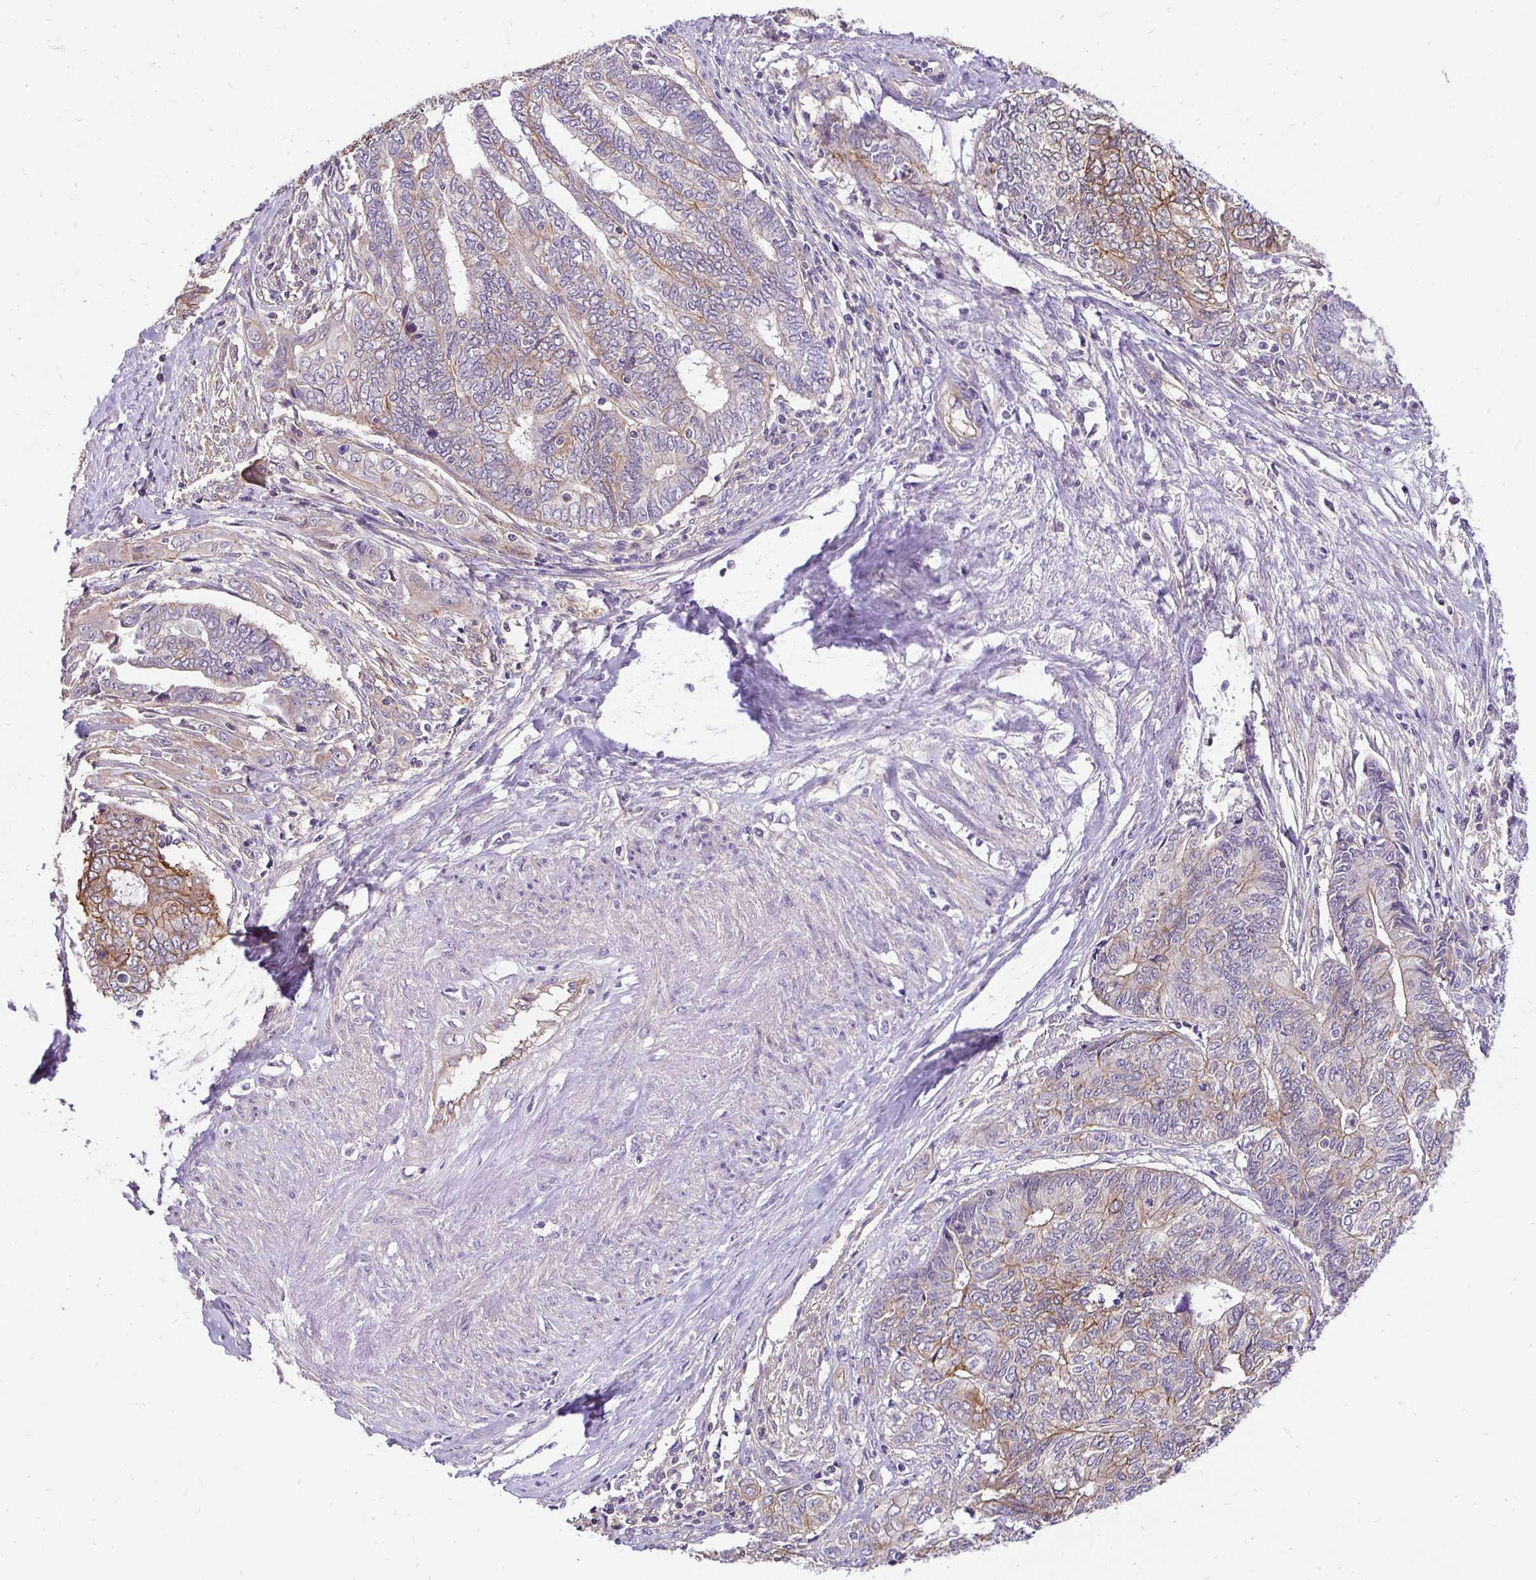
{"staining": {"intensity": "moderate", "quantity": "25%-75%", "location": "cytoplasmic/membranous"}, "tissue": "endometrial cancer", "cell_type": "Tumor cells", "image_type": "cancer", "snomed": [{"axis": "morphology", "description": "Adenocarcinoma, NOS"}, {"axis": "topography", "description": "Uterus"}, {"axis": "topography", "description": "Endometrium"}], "caption": "Human endometrial adenocarcinoma stained for a protein (brown) demonstrates moderate cytoplasmic/membranous positive staining in about 25%-75% of tumor cells.", "gene": "SLC9A1", "patient": {"sex": "female", "age": 70}}